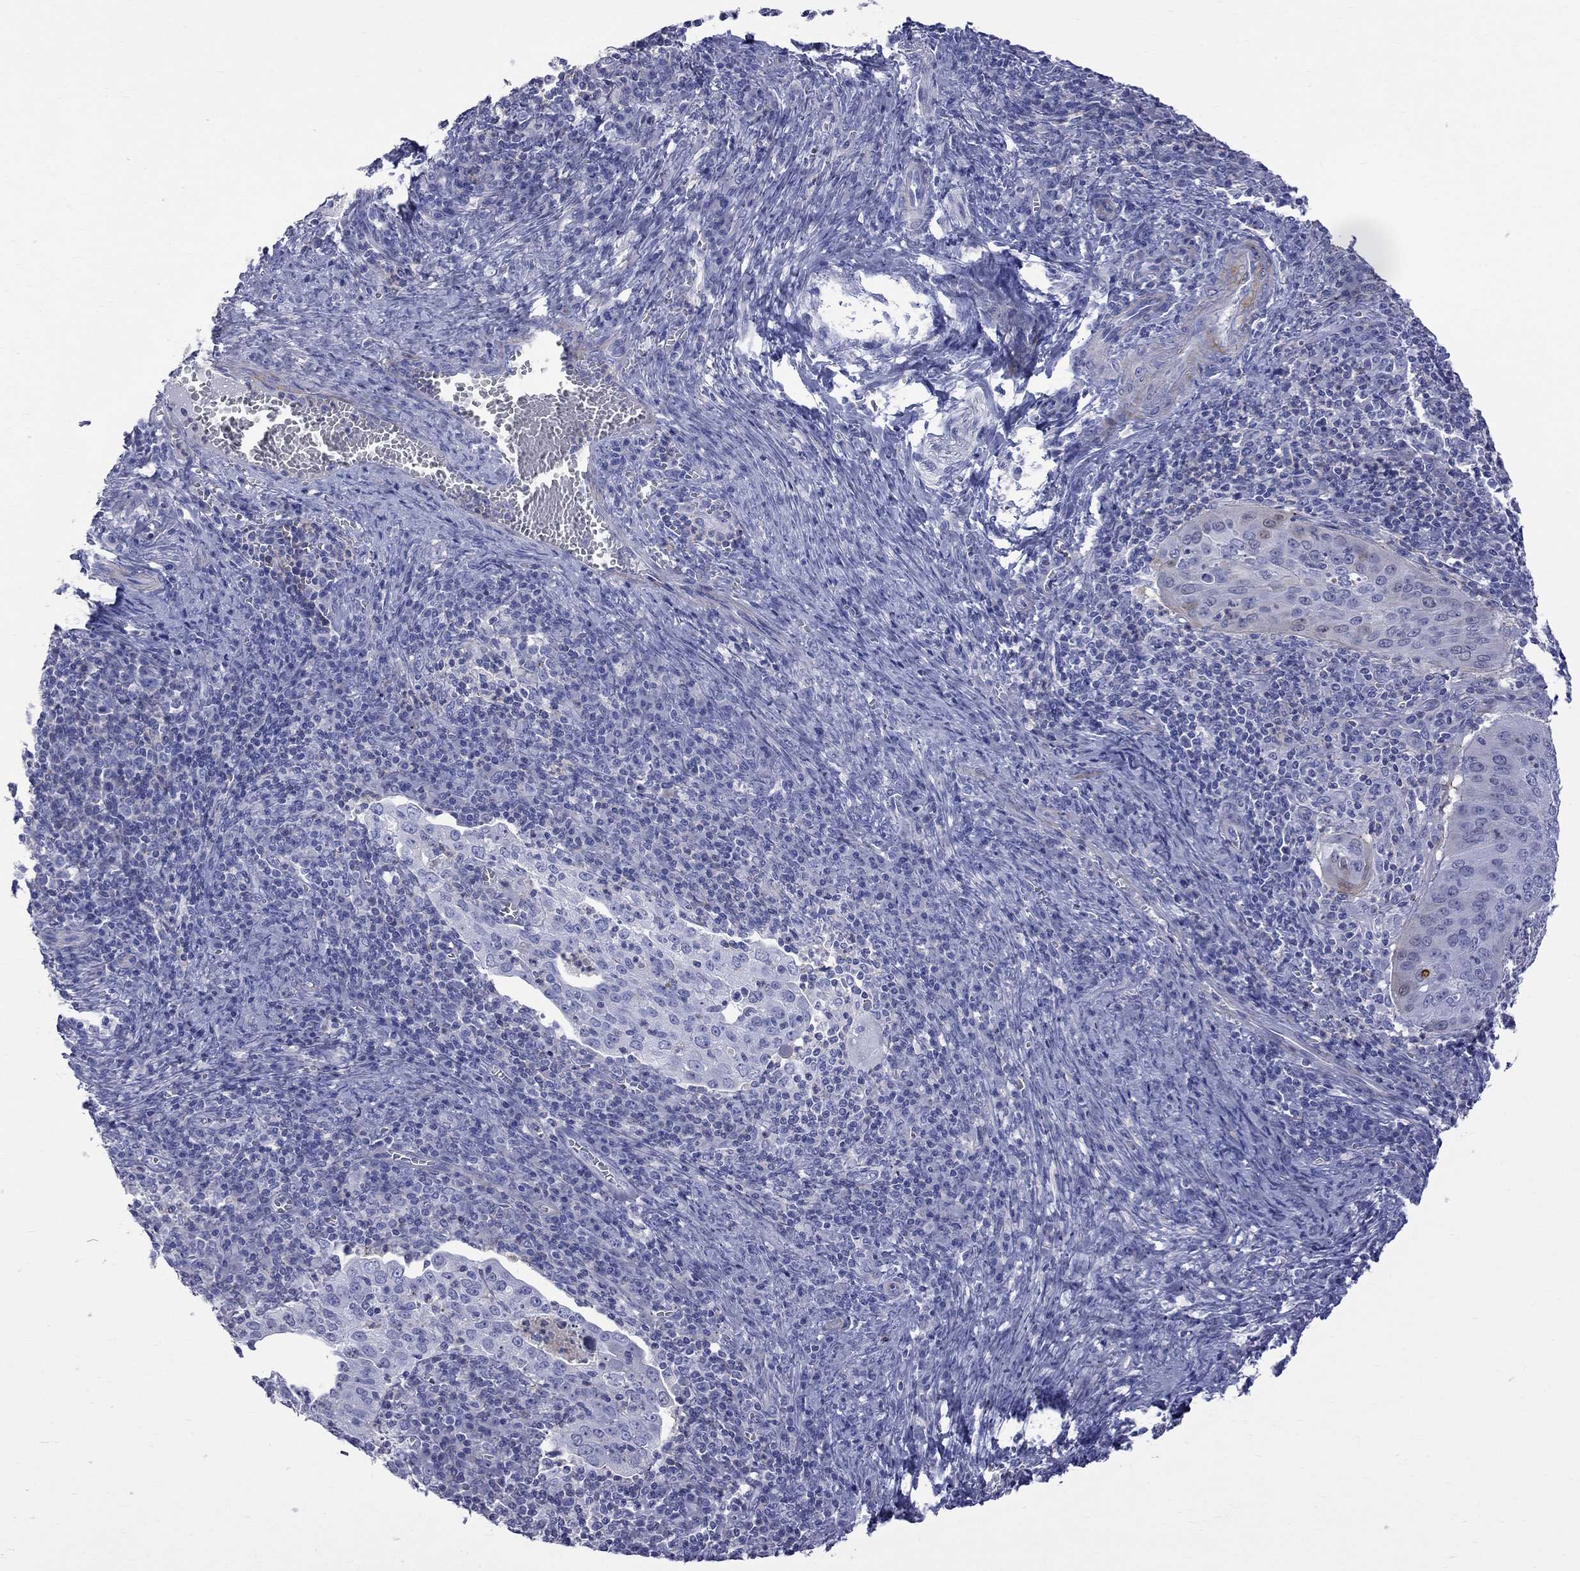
{"staining": {"intensity": "negative", "quantity": "none", "location": "none"}, "tissue": "cervical cancer", "cell_type": "Tumor cells", "image_type": "cancer", "snomed": [{"axis": "morphology", "description": "Squamous cell carcinoma, NOS"}, {"axis": "topography", "description": "Cervix"}], "caption": "The IHC micrograph has no significant positivity in tumor cells of cervical squamous cell carcinoma tissue. The staining is performed using DAB (3,3'-diaminobenzidine) brown chromogen with nuclei counter-stained in using hematoxylin.", "gene": "S100A3", "patient": {"sex": "female", "age": 39}}